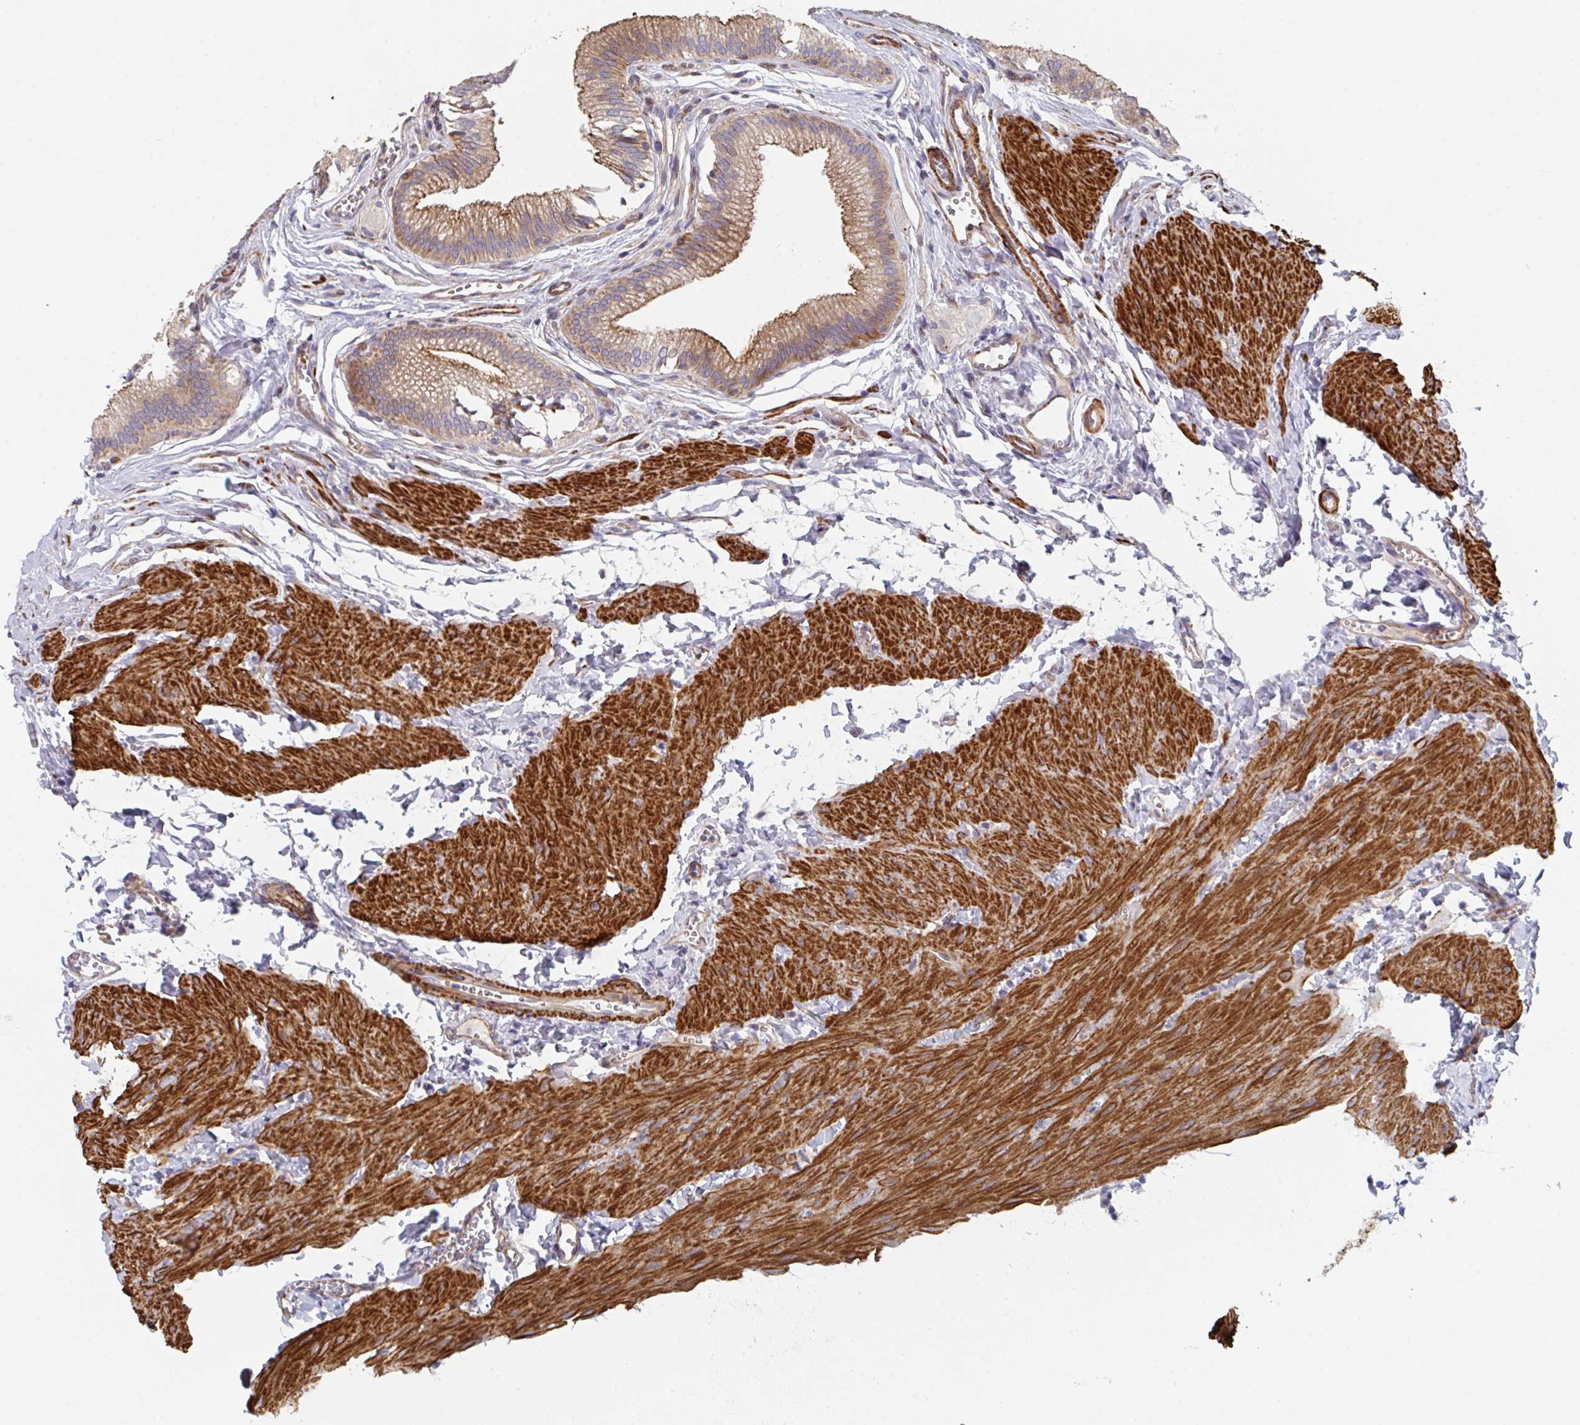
{"staining": {"intensity": "moderate", "quantity": ">75%", "location": "cytoplasmic/membranous"}, "tissue": "gallbladder", "cell_type": "Glandular cells", "image_type": "normal", "snomed": [{"axis": "morphology", "description": "Normal tissue, NOS"}, {"axis": "topography", "description": "Gallbladder"}, {"axis": "topography", "description": "Peripheral nerve tissue"}], "caption": "Brown immunohistochemical staining in unremarkable human gallbladder exhibits moderate cytoplasmic/membranous staining in approximately >75% of glandular cells. (Brightfield microscopy of DAB IHC at high magnification).", "gene": "FZD2", "patient": {"sex": "male", "age": 17}}